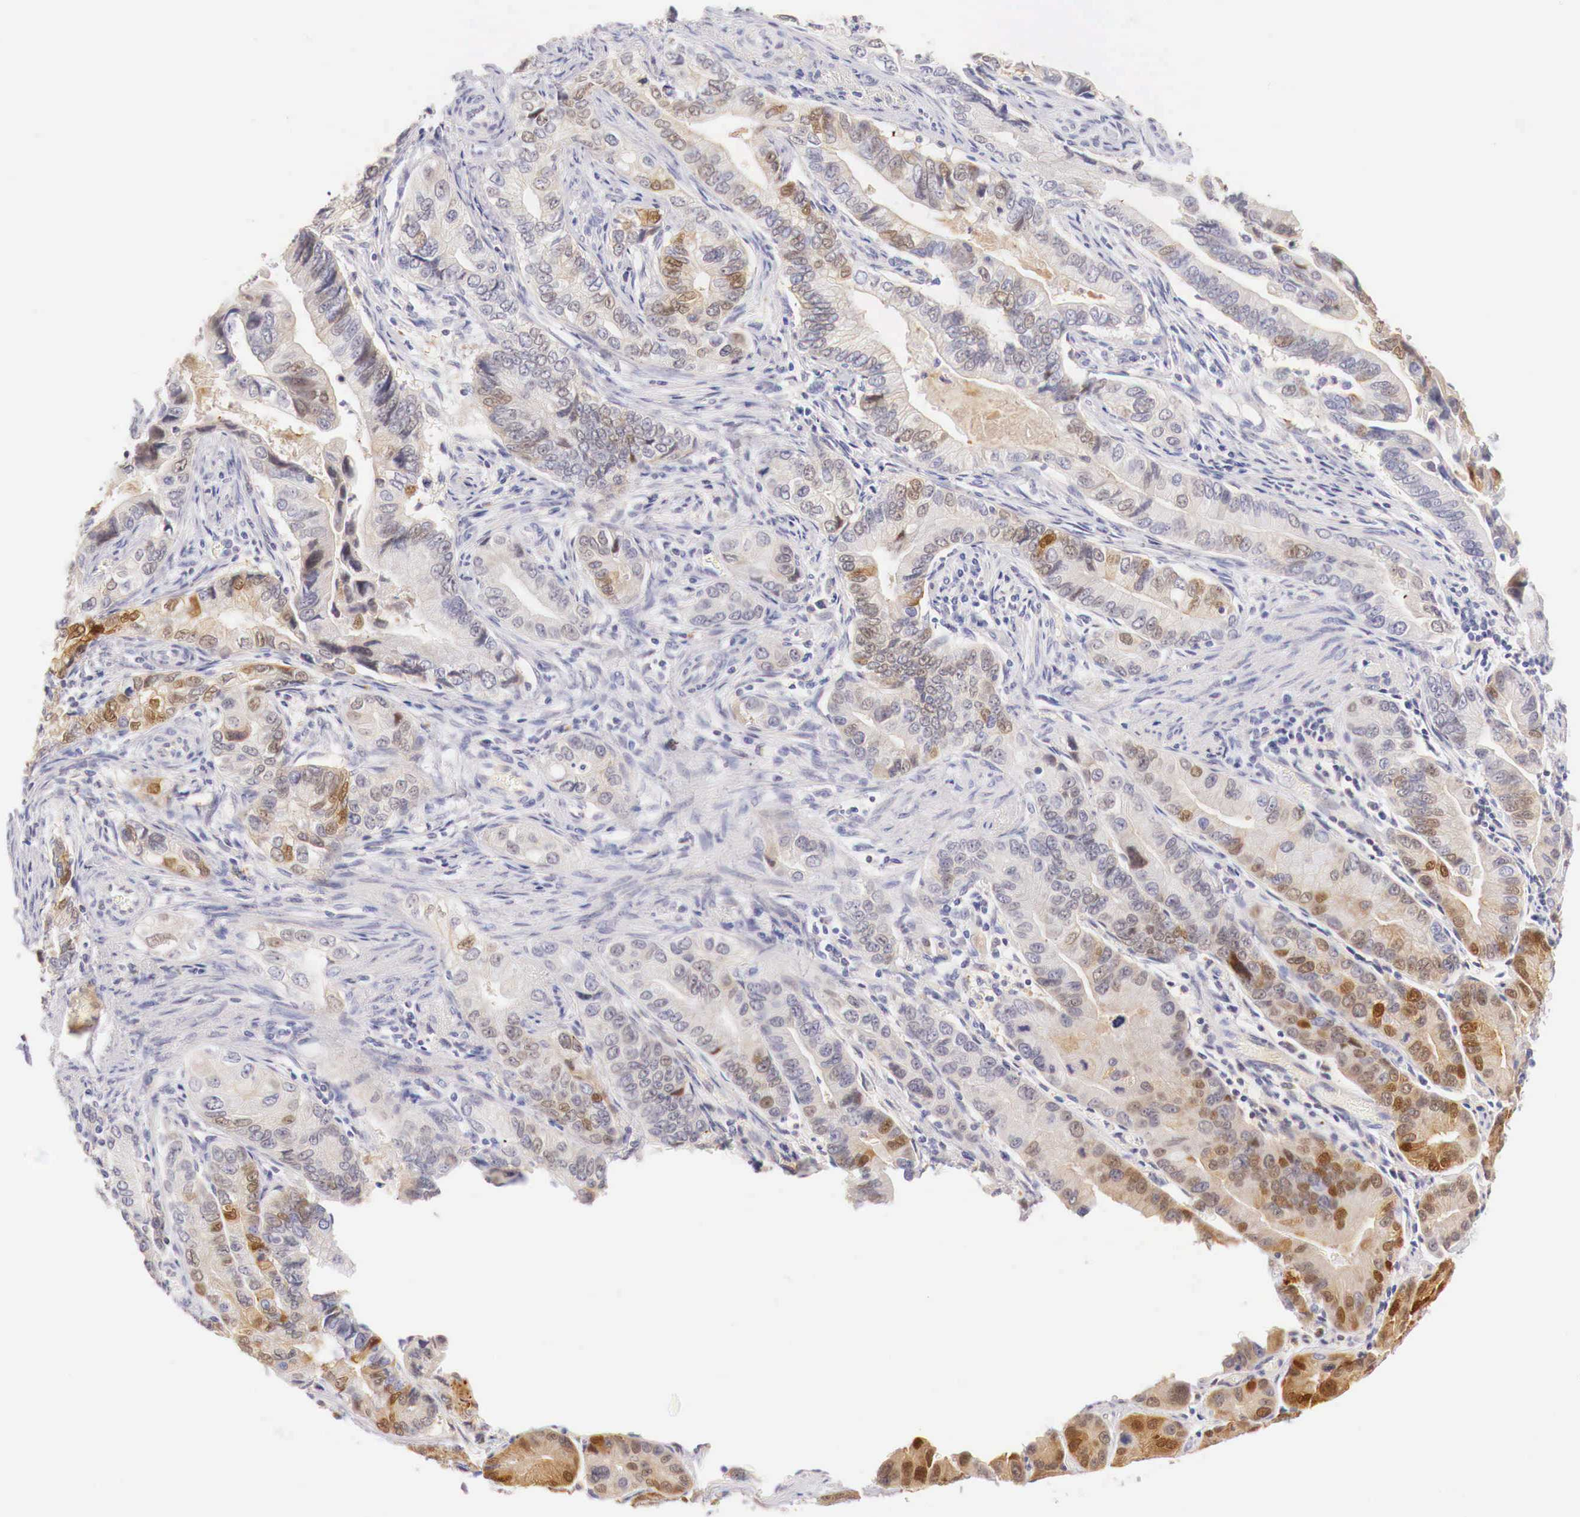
{"staining": {"intensity": "moderate", "quantity": "25%-75%", "location": "cytoplasmic/membranous,nuclear"}, "tissue": "pancreatic cancer", "cell_type": "Tumor cells", "image_type": "cancer", "snomed": [{"axis": "morphology", "description": "Adenocarcinoma, NOS"}, {"axis": "topography", "description": "Pancreas"}, {"axis": "topography", "description": "Stomach, upper"}], "caption": "Pancreatic cancer tissue displays moderate cytoplasmic/membranous and nuclear positivity in about 25%-75% of tumor cells", "gene": "ITIH6", "patient": {"sex": "male", "age": 77}}